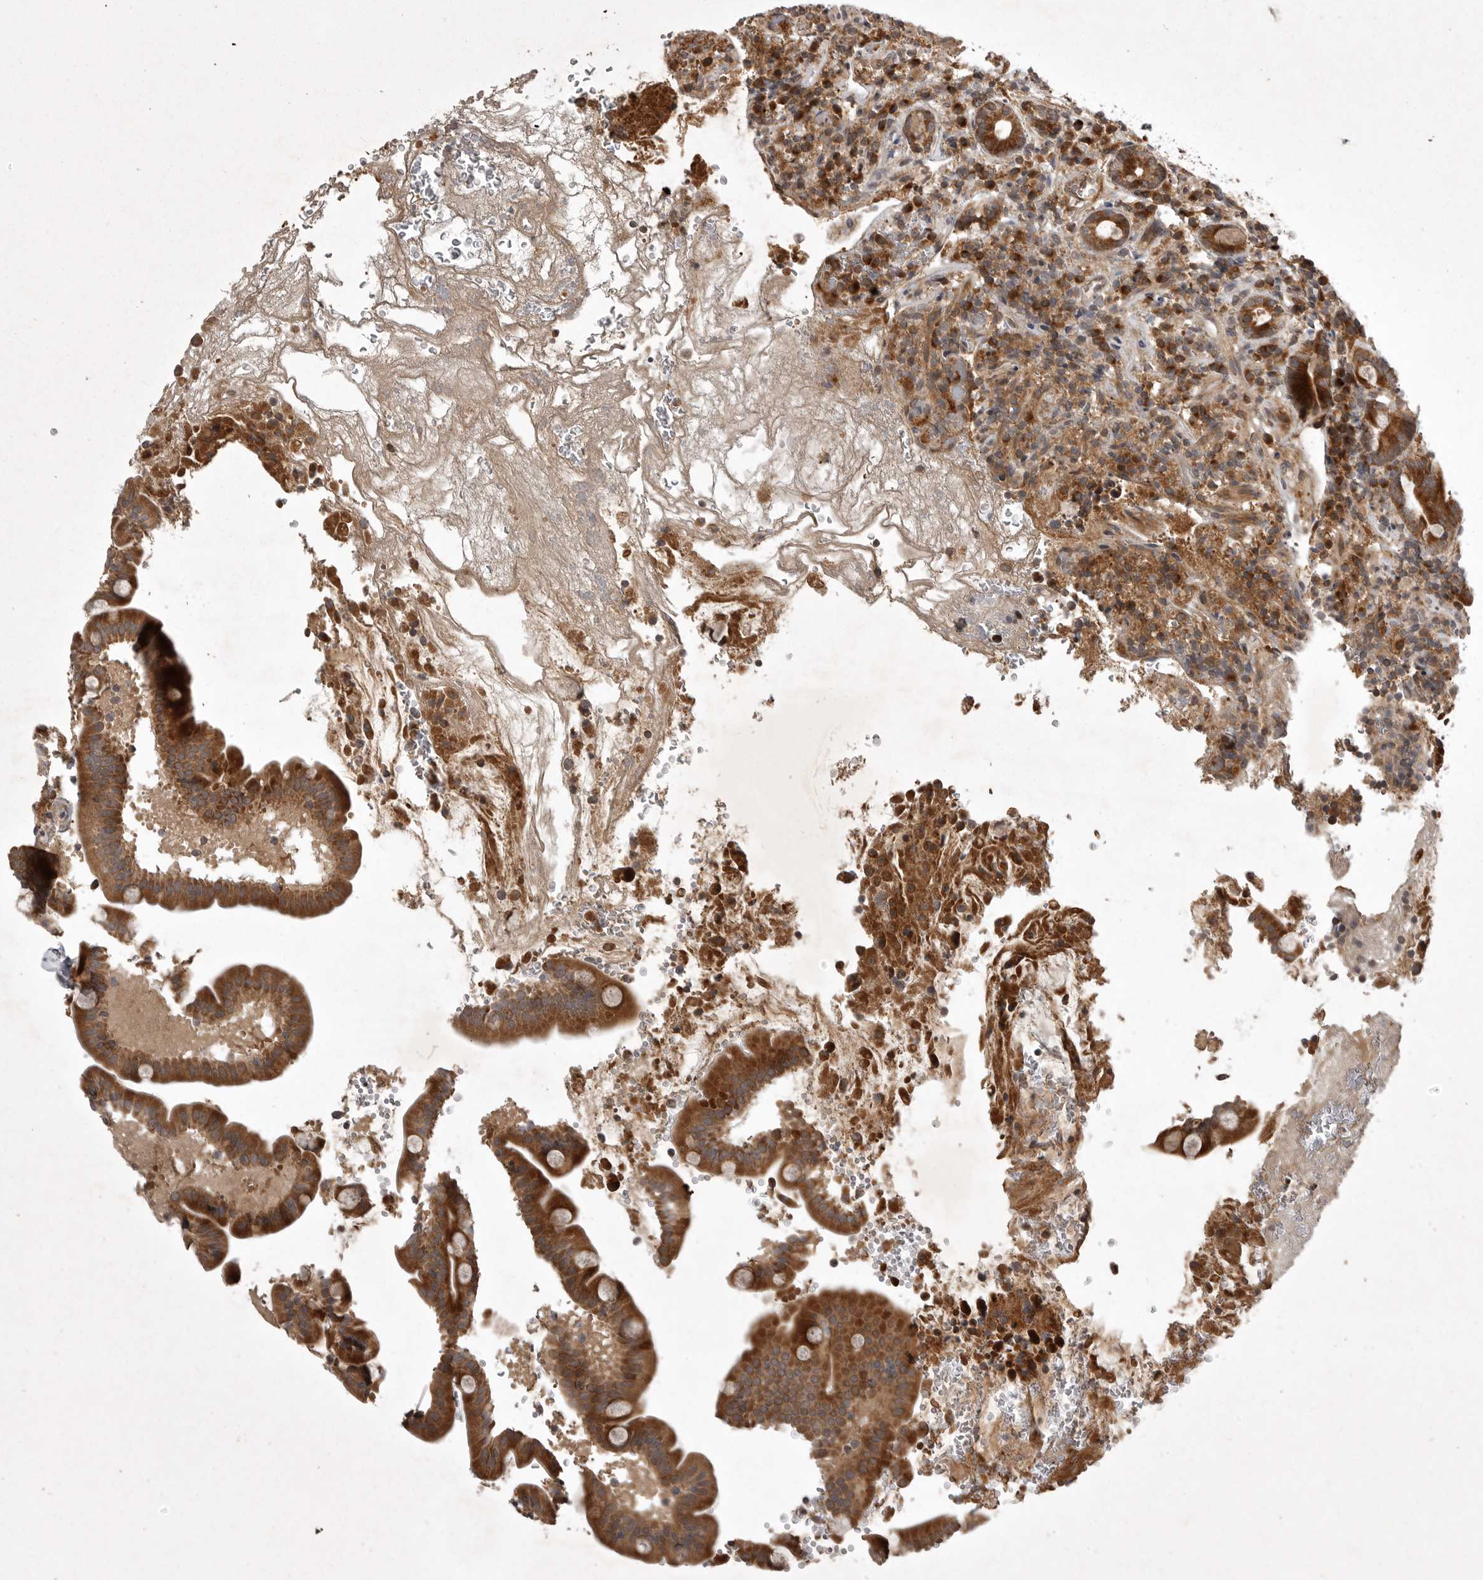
{"staining": {"intensity": "strong", "quantity": ">75%", "location": "cytoplasmic/membranous"}, "tissue": "duodenum", "cell_type": "Glandular cells", "image_type": "normal", "snomed": [{"axis": "morphology", "description": "Normal tissue, NOS"}, {"axis": "topography", "description": "Duodenum"}], "caption": "IHC histopathology image of unremarkable duodenum stained for a protein (brown), which reveals high levels of strong cytoplasmic/membranous expression in approximately >75% of glandular cells.", "gene": "GPR31", "patient": {"sex": "male", "age": 54}}